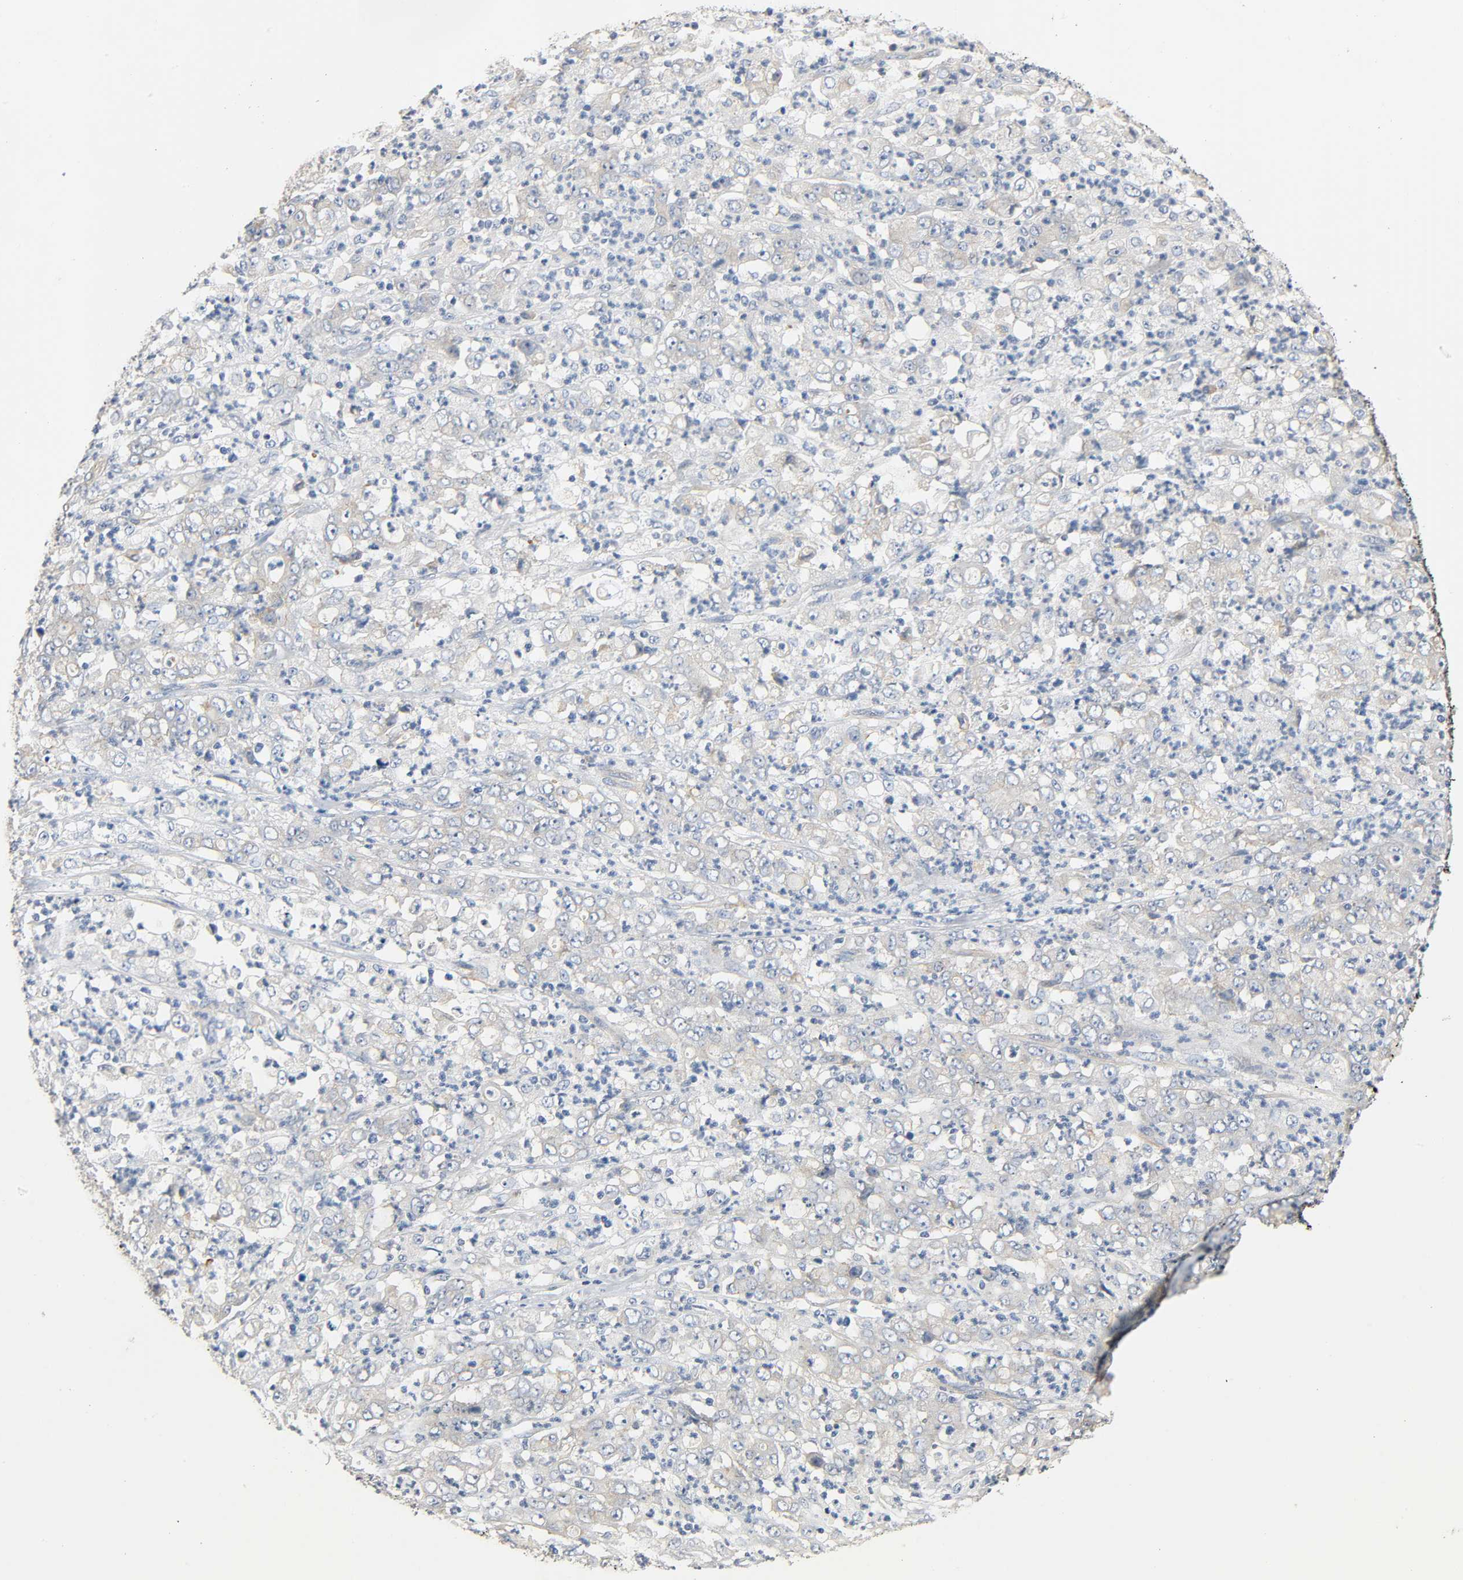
{"staining": {"intensity": "weak", "quantity": "25%-75%", "location": "cytoplasmic/membranous"}, "tissue": "stomach cancer", "cell_type": "Tumor cells", "image_type": "cancer", "snomed": [{"axis": "morphology", "description": "Adenocarcinoma, NOS"}, {"axis": "topography", "description": "Stomach, lower"}], "caption": "Stomach cancer stained for a protein (brown) demonstrates weak cytoplasmic/membranous positive staining in approximately 25%-75% of tumor cells.", "gene": "ARPC1A", "patient": {"sex": "female", "age": 71}}